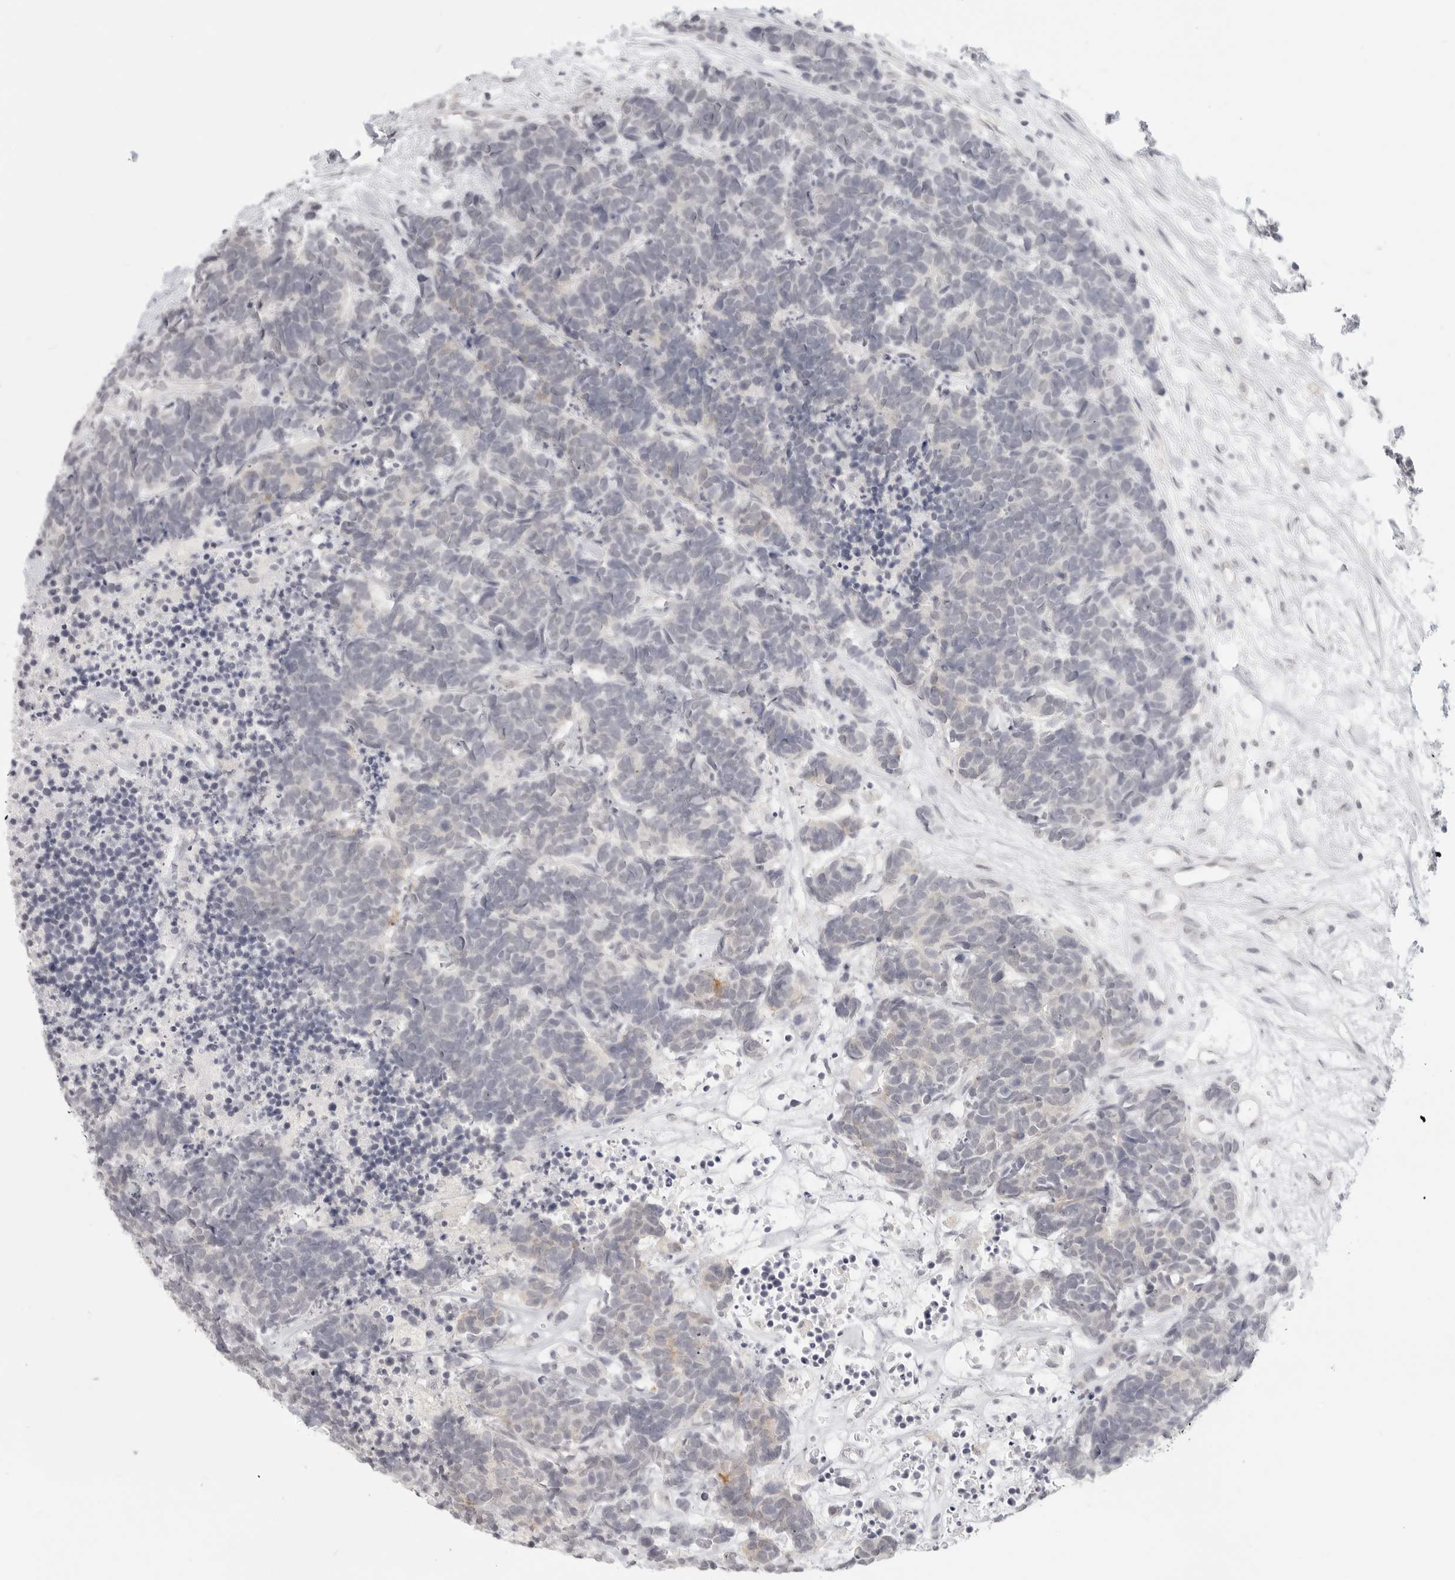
{"staining": {"intensity": "negative", "quantity": "none", "location": "none"}, "tissue": "carcinoid", "cell_type": "Tumor cells", "image_type": "cancer", "snomed": [{"axis": "morphology", "description": "Carcinoma, NOS"}, {"axis": "morphology", "description": "Carcinoid, malignant, NOS"}, {"axis": "topography", "description": "Urinary bladder"}], "caption": "Carcinoid stained for a protein using immunohistochemistry (IHC) reveals no expression tumor cells.", "gene": "KLK11", "patient": {"sex": "male", "age": 57}}